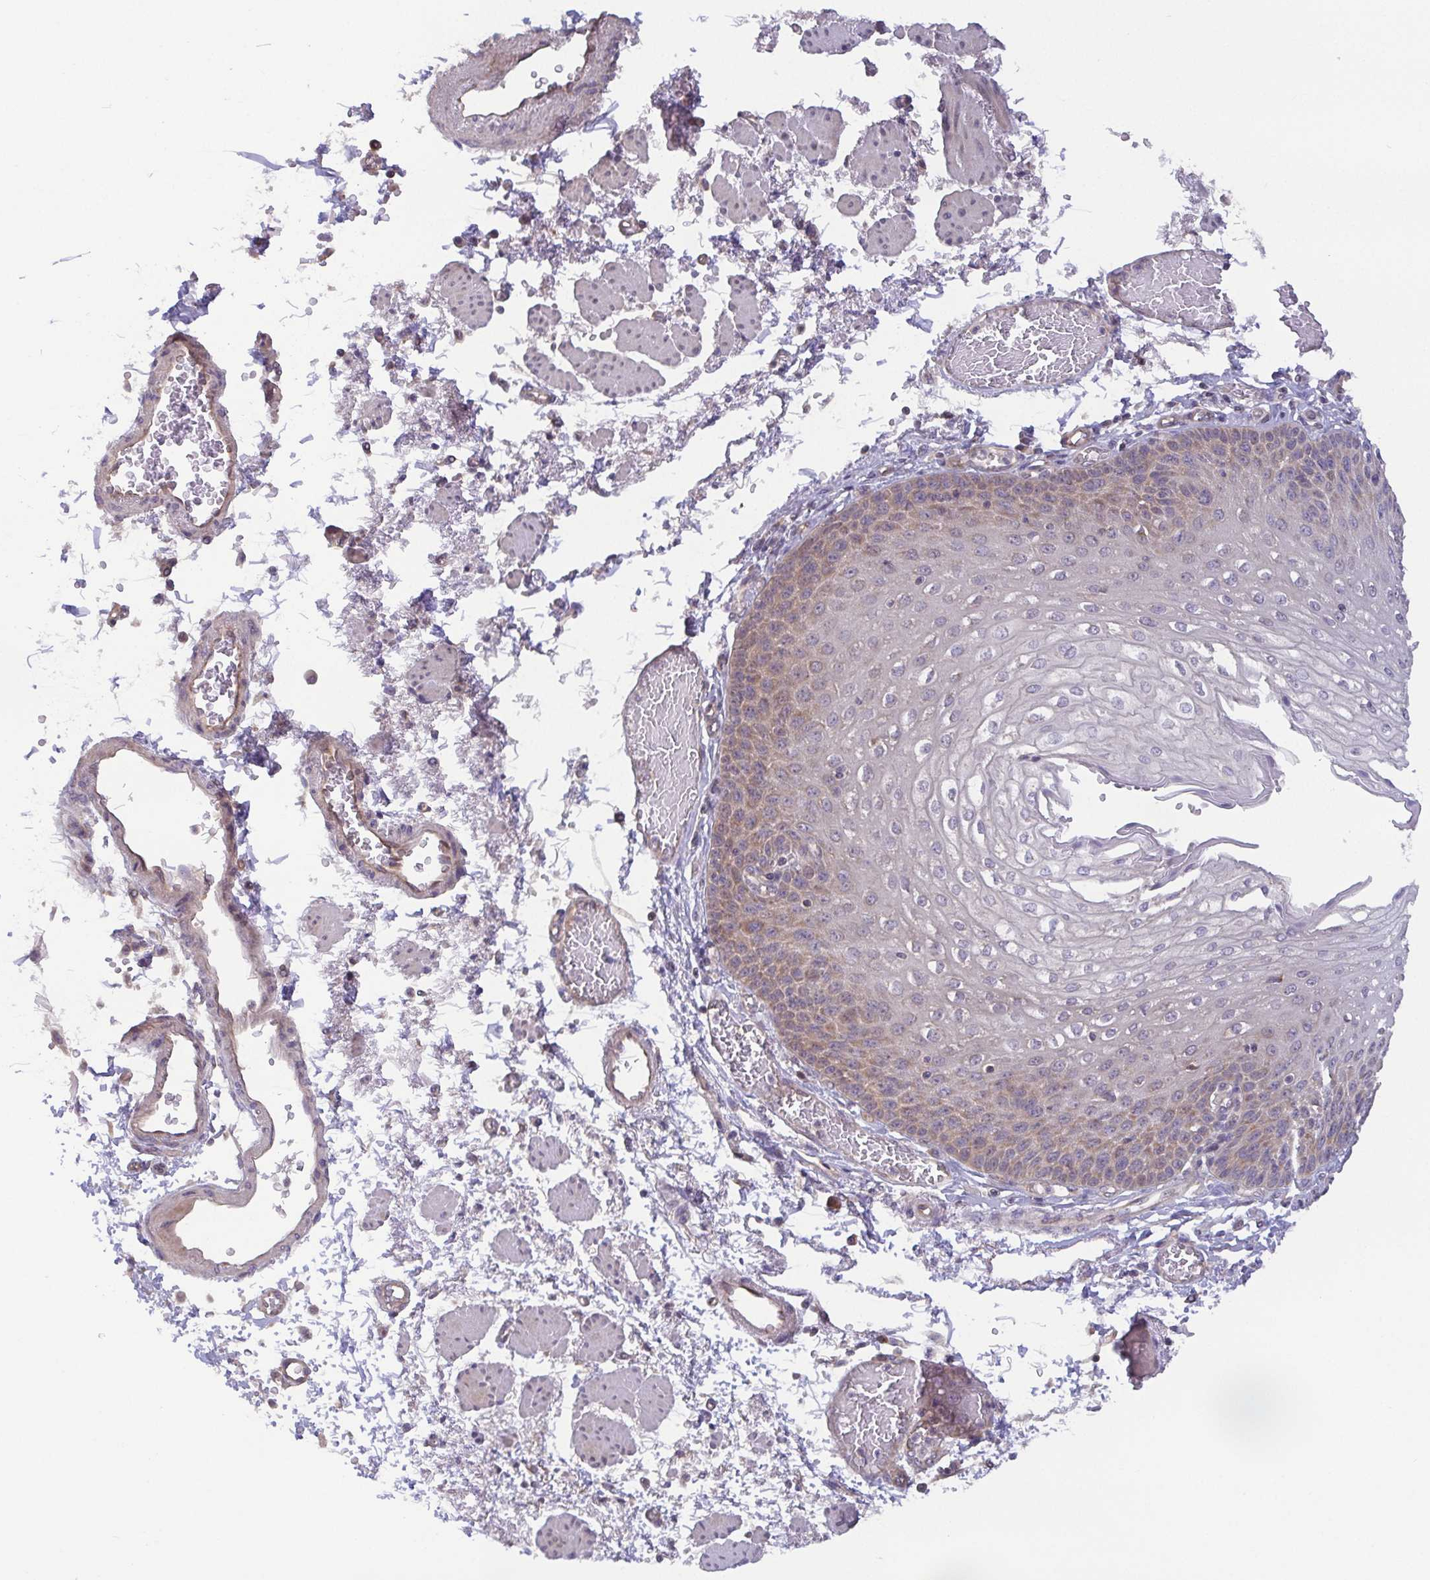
{"staining": {"intensity": "weak", "quantity": "25%-75%", "location": "cytoplasmic/membranous"}, "tissue": "esophagus", "cell_type": "Squamous epithelial cells", "image_type": "normal", "snomed": [{"axis": "morphology", "description": "Normal tissue, NOS"}, {"axis": "morphology", "description": "Adenocarcinoma, NOS"}, {"axis": "topography", "description": "Esophagus"}], "caption": "The histopathology image shows immunohistochemical staining of normal esophagus. There is weak cytoplasmic/membranous expression is identified in approximately 25%-75% of squamous epithelial cells.", "gene": "OSBPL7", "patient": {"sex": "male", "age": 81}}